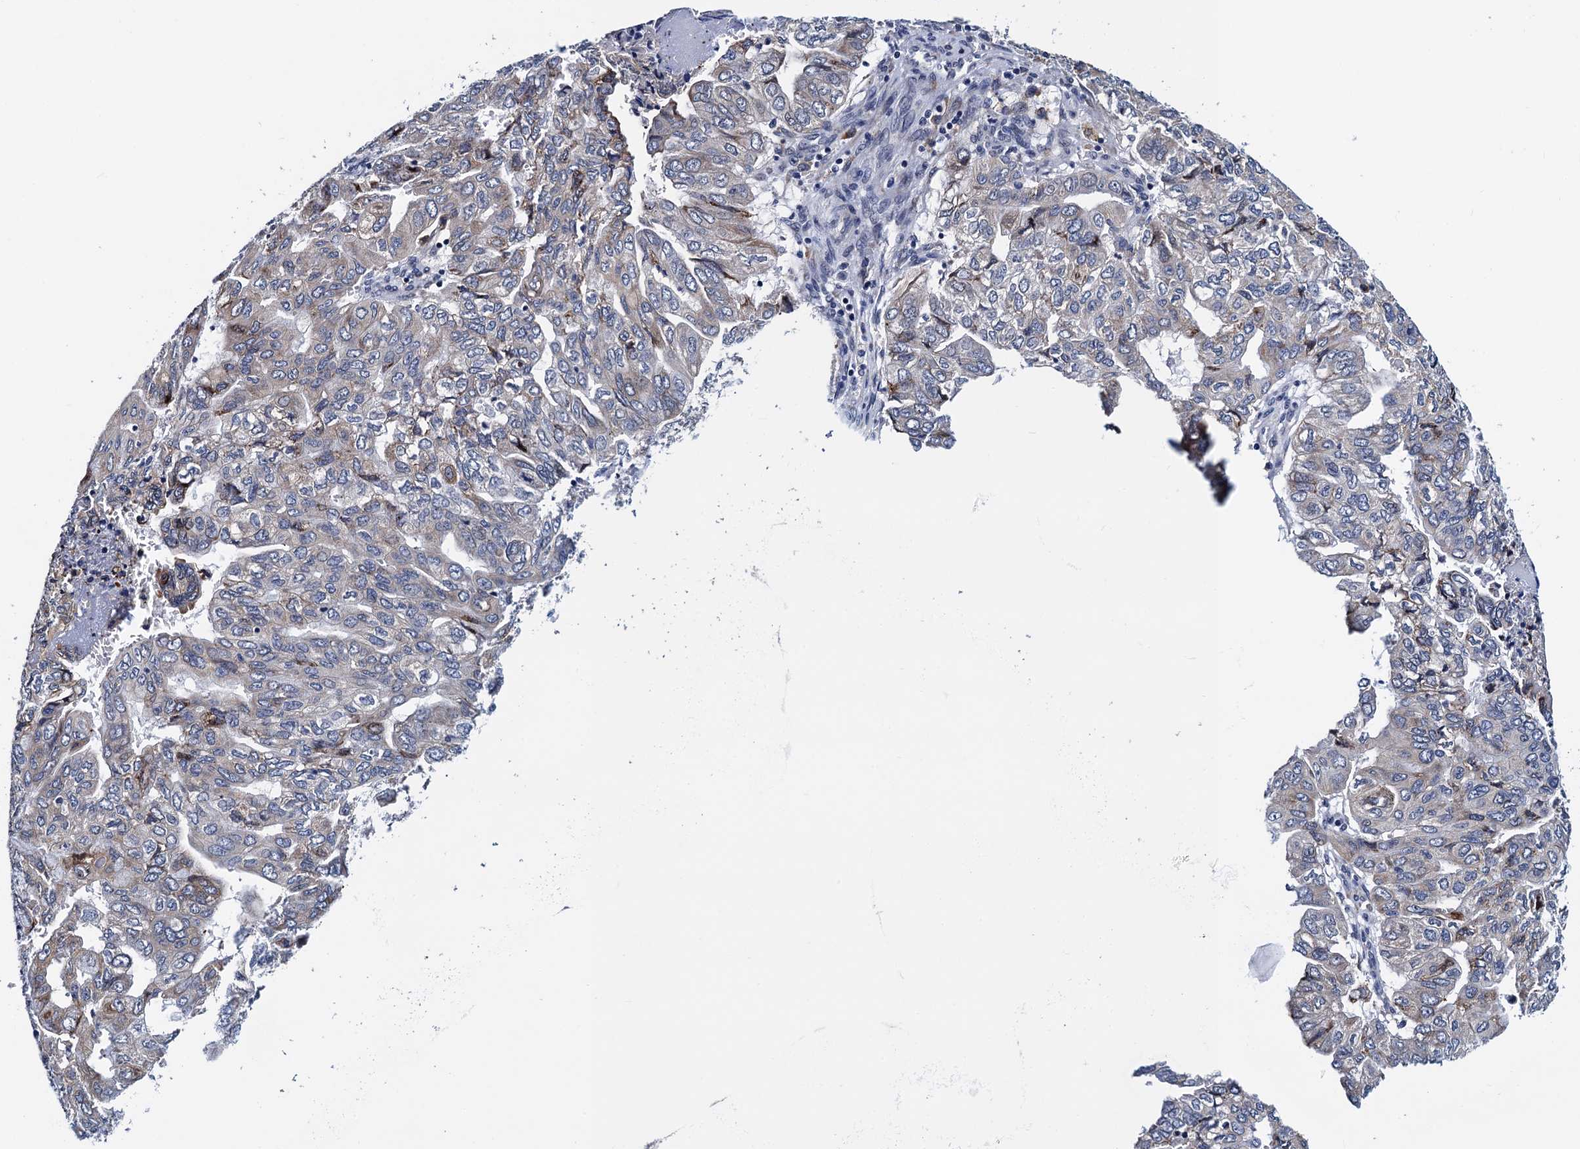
{"staining": {"intensity": "moderate", "quantity": "<25%", "location": "cytoplasmic/membranous"}, "tissue": "pancreatic cancer", "cell_type": "Tumor cells", "image_type": "cancer", "snomed": [{"axis": "morphology", "description": "Adenocarcinoma, NOS"}, {"axis": "topography", "description": "Pancreas"}], "caption": "Immunohistochemistry of human pancreatic adenocarcinoma shows low levels of moderate cytoplasmic/membranous expression in approximately <25% of tumor cells. The staining was performed using DAB to visualize the protein expression in brown, while the nuclei were stained in blue with hematoxylin (Magnification: 20x).", "gene": "SLC7A10", "patient": {"sex": "male", "age": 51}}